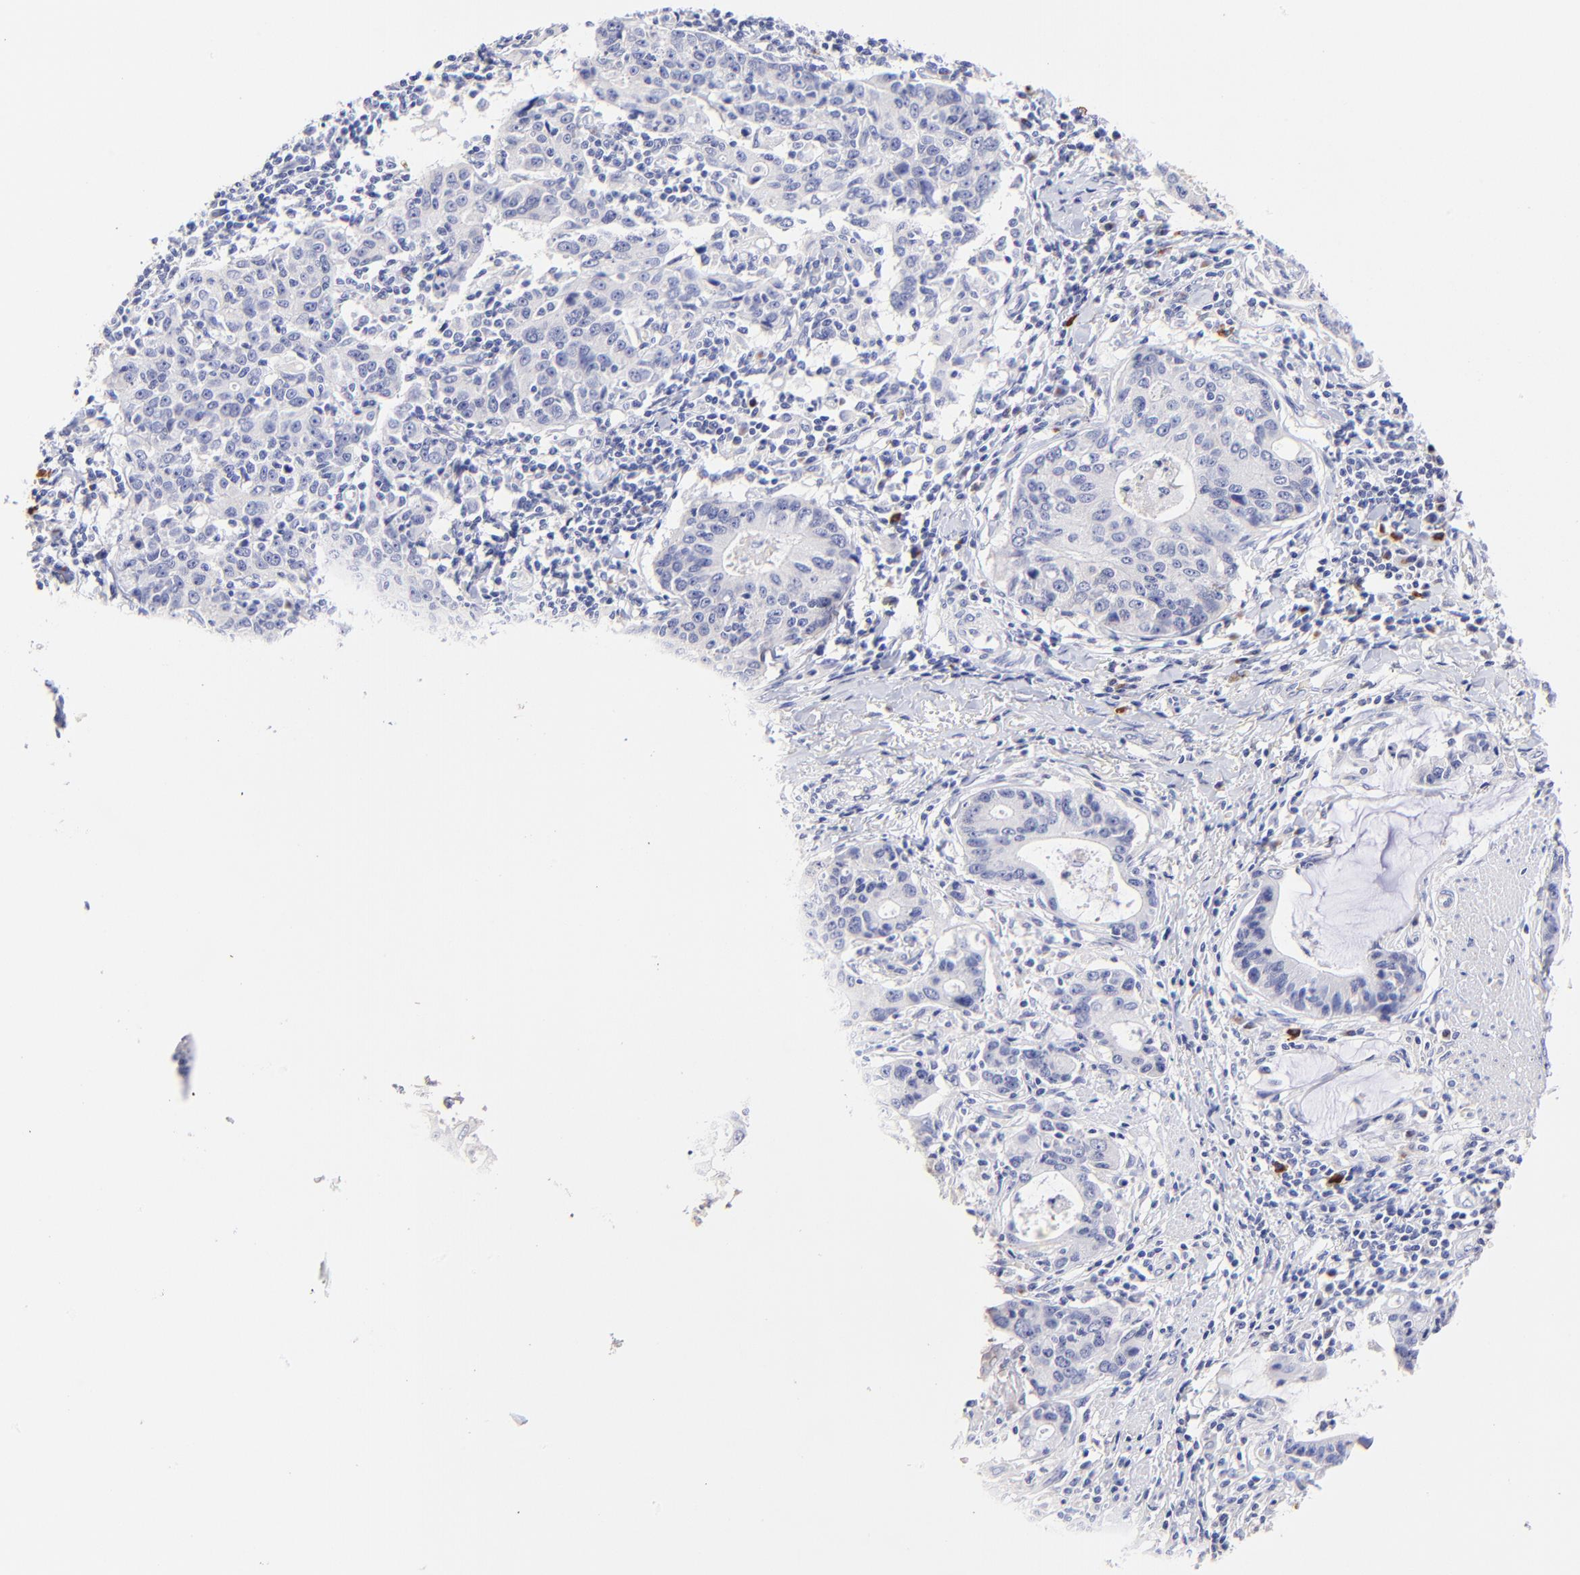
{"staining": {"intensity": "negative", "quantity": "none", "location": "none"}, "tissue": "stomach cancer", "cell_type": "Tumor cells", "image_type": "cancer", "snomed": [{"axis": "morphology", "description": "Adenocarcinoma, NOS"}, {"axis": "topography", "description": "Esophagus"}, {"axis": "topography", "description": "Stomach"}], "caption": "Adenocarcinoma (stomach) was stained to show a protein in brown. There is no significant positivity in tumor cells.", "gene": "ASB9", "patient": {"sex": "male", "age": 74}}